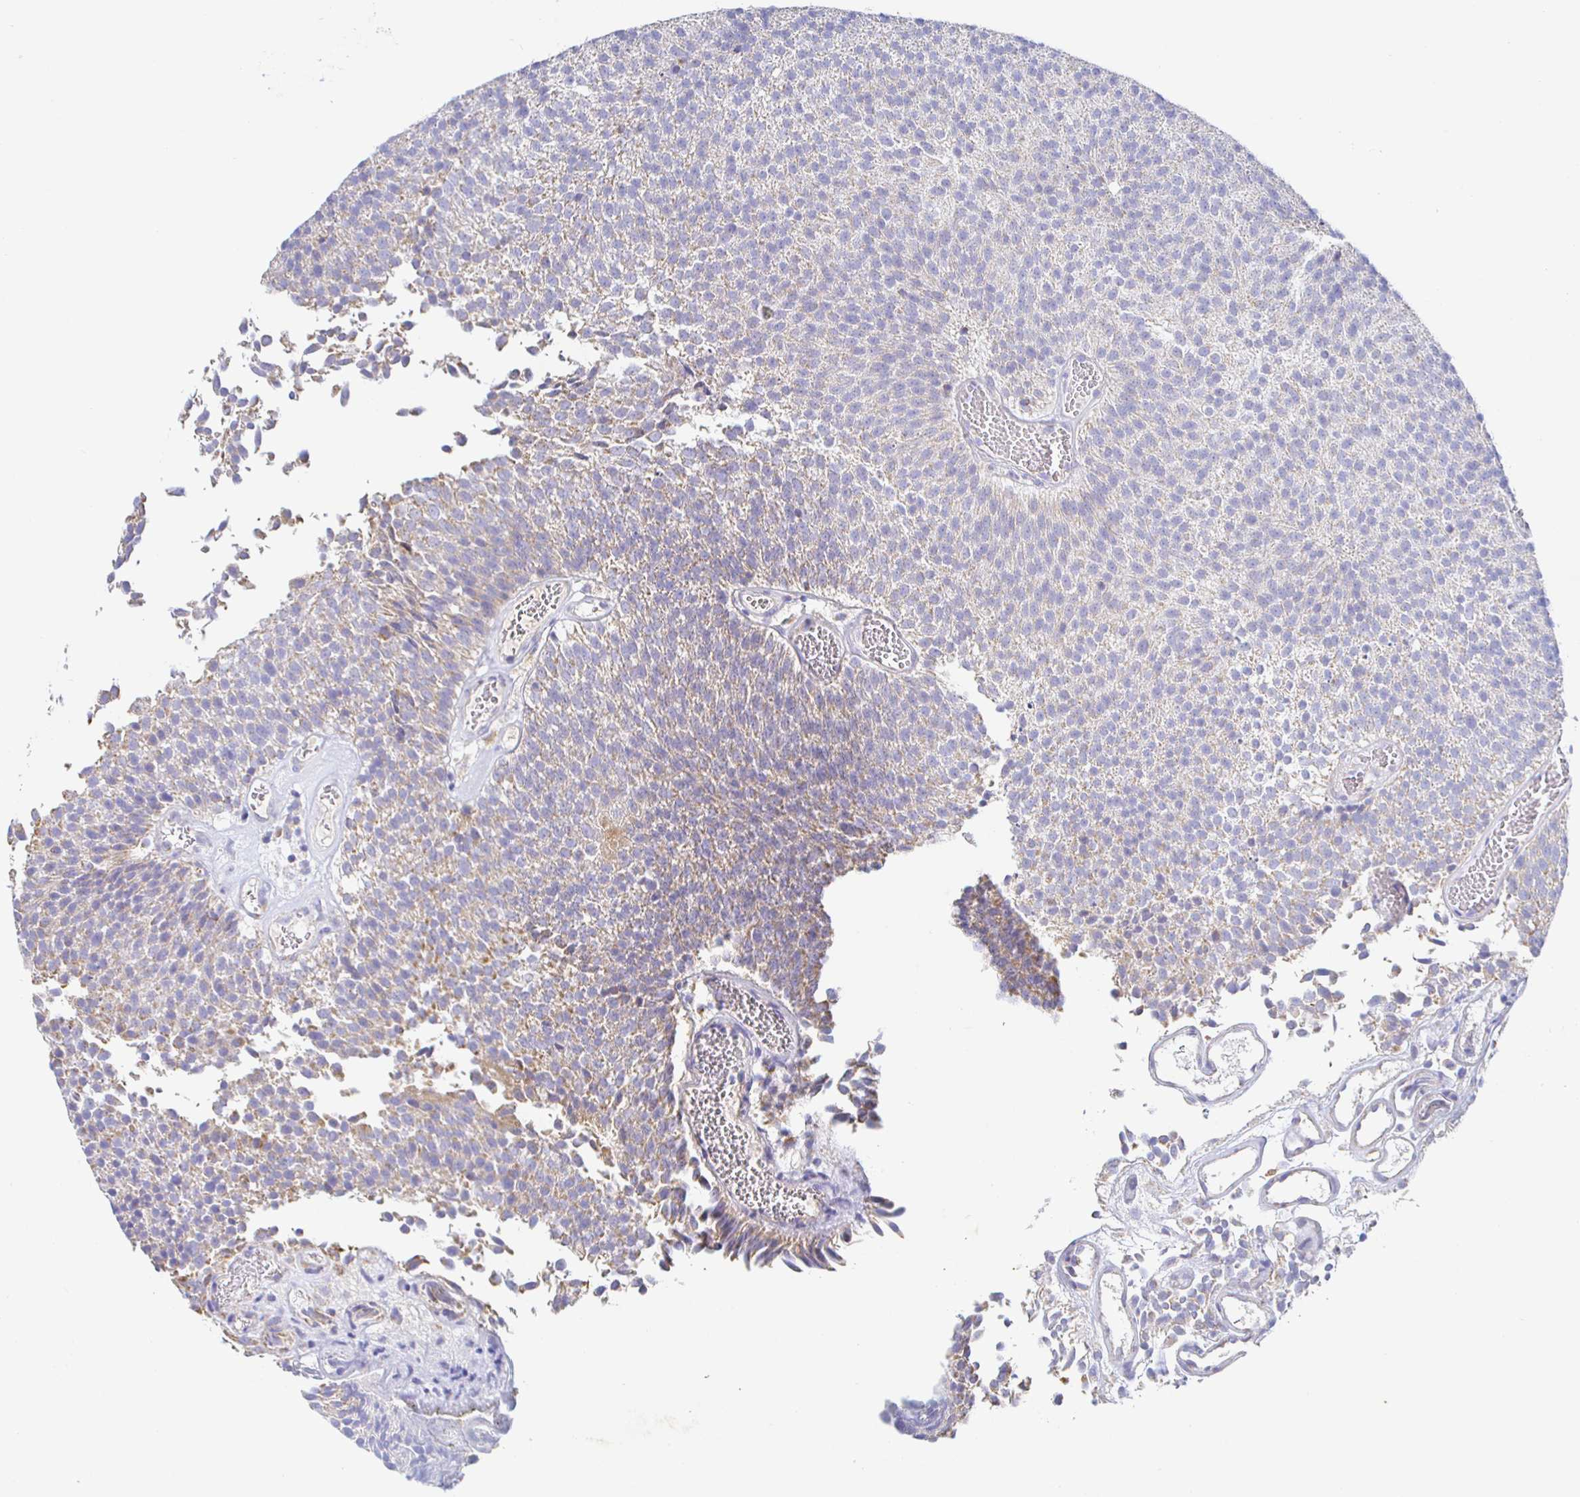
{"staining": {"intensity": "weak", "quantity": "<25%", "location": "cytoplasmic/membranous"}, "tissue": "urothelial cancer", "cell_type": "Tumor cells", "image_type": "cancer", "snomed": [{"axis": "morphology", "description": "Urothelial carcinoma, Low grade"}, {"axis": "topography", "description": "Urinary bladder"}], "caption": "This is an immunohistochemistry (IHC) image of low-grade urothelial carcinoma. There is no positivity in tumor cells.", "gene": "SYNGR4", "patient": {"sex": "female", "age": 79}}